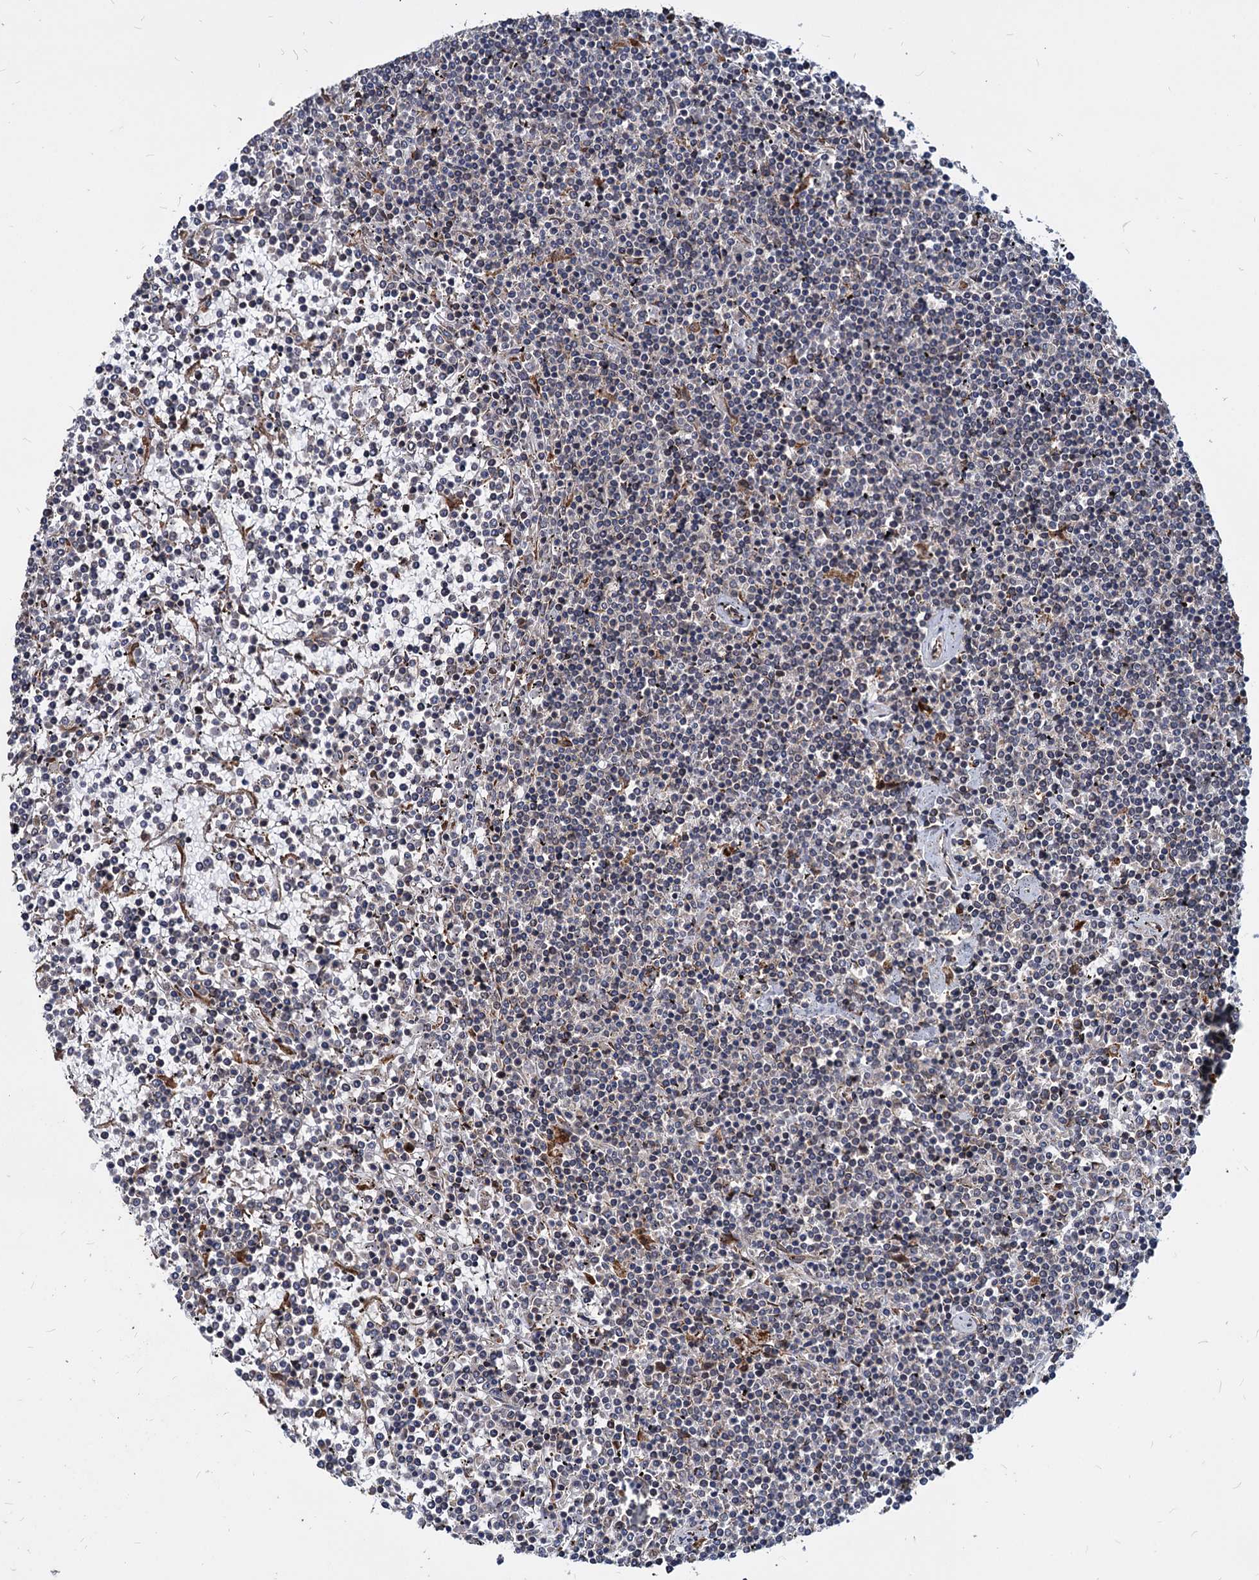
{"staining": {"intensity": "negative", "quantity": "none", "location": "none"}, "tissue": "lymphoma", "cell_type": "Tumor cells", "image_type": "cancer", "snomed": [{"axis": "morphology", "description": "Malignant lymphoma, non-Hodgkin's type, Low grade"}, {"axis": "topography", "description": "Spleen"}], "caption": "Tumor cells are negative for brown protein staining in malignant lymphoma, non-Hodgkin's type (low-grade).", "gene": "SAAL1", "patient": {"sex": "female", "age": 19}}